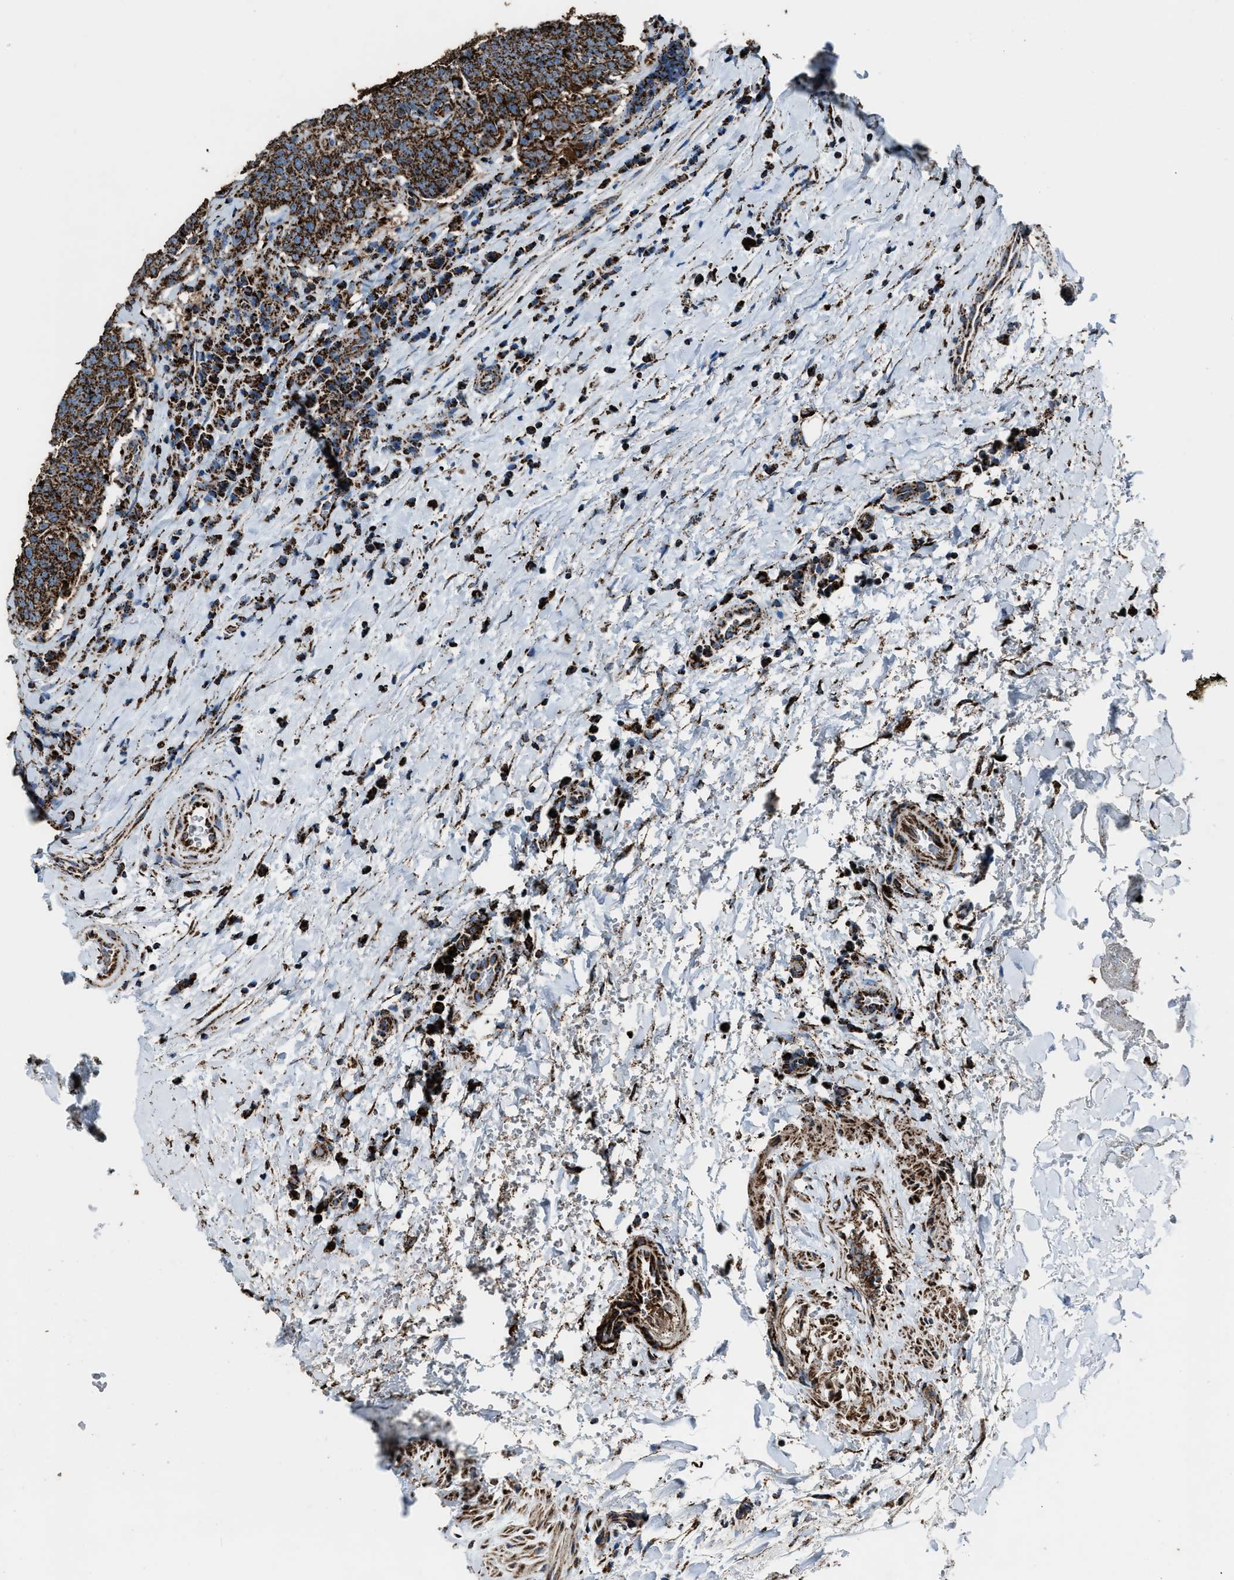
{"staining": {"intensity": "strong", "quantity": ">75%", "location": "cytoplasmic/membranous"}, "tissue": "head and neck cancer", "cell_type": "Tumor cells", "image_type": "cancer", "snomed": [{"axis": "morphology", "description": "Squamous cell carcinoma, NOS"}, {"axis": "morphology", "description": "Squamous cell carcinoma, metastatic, NOS"}, {"axis": "topography", "description": "Lymph node"}, {"axis": "topography", "description": "Head-Neck"}], "caption": "Protein expression analysis of human head and neck cancer reveals strong cytoplasmic/membranous positivity in approximately >75% of tumor cells.", "gene": "MDH2", "patient": {"sex": "male", "age": 62}}